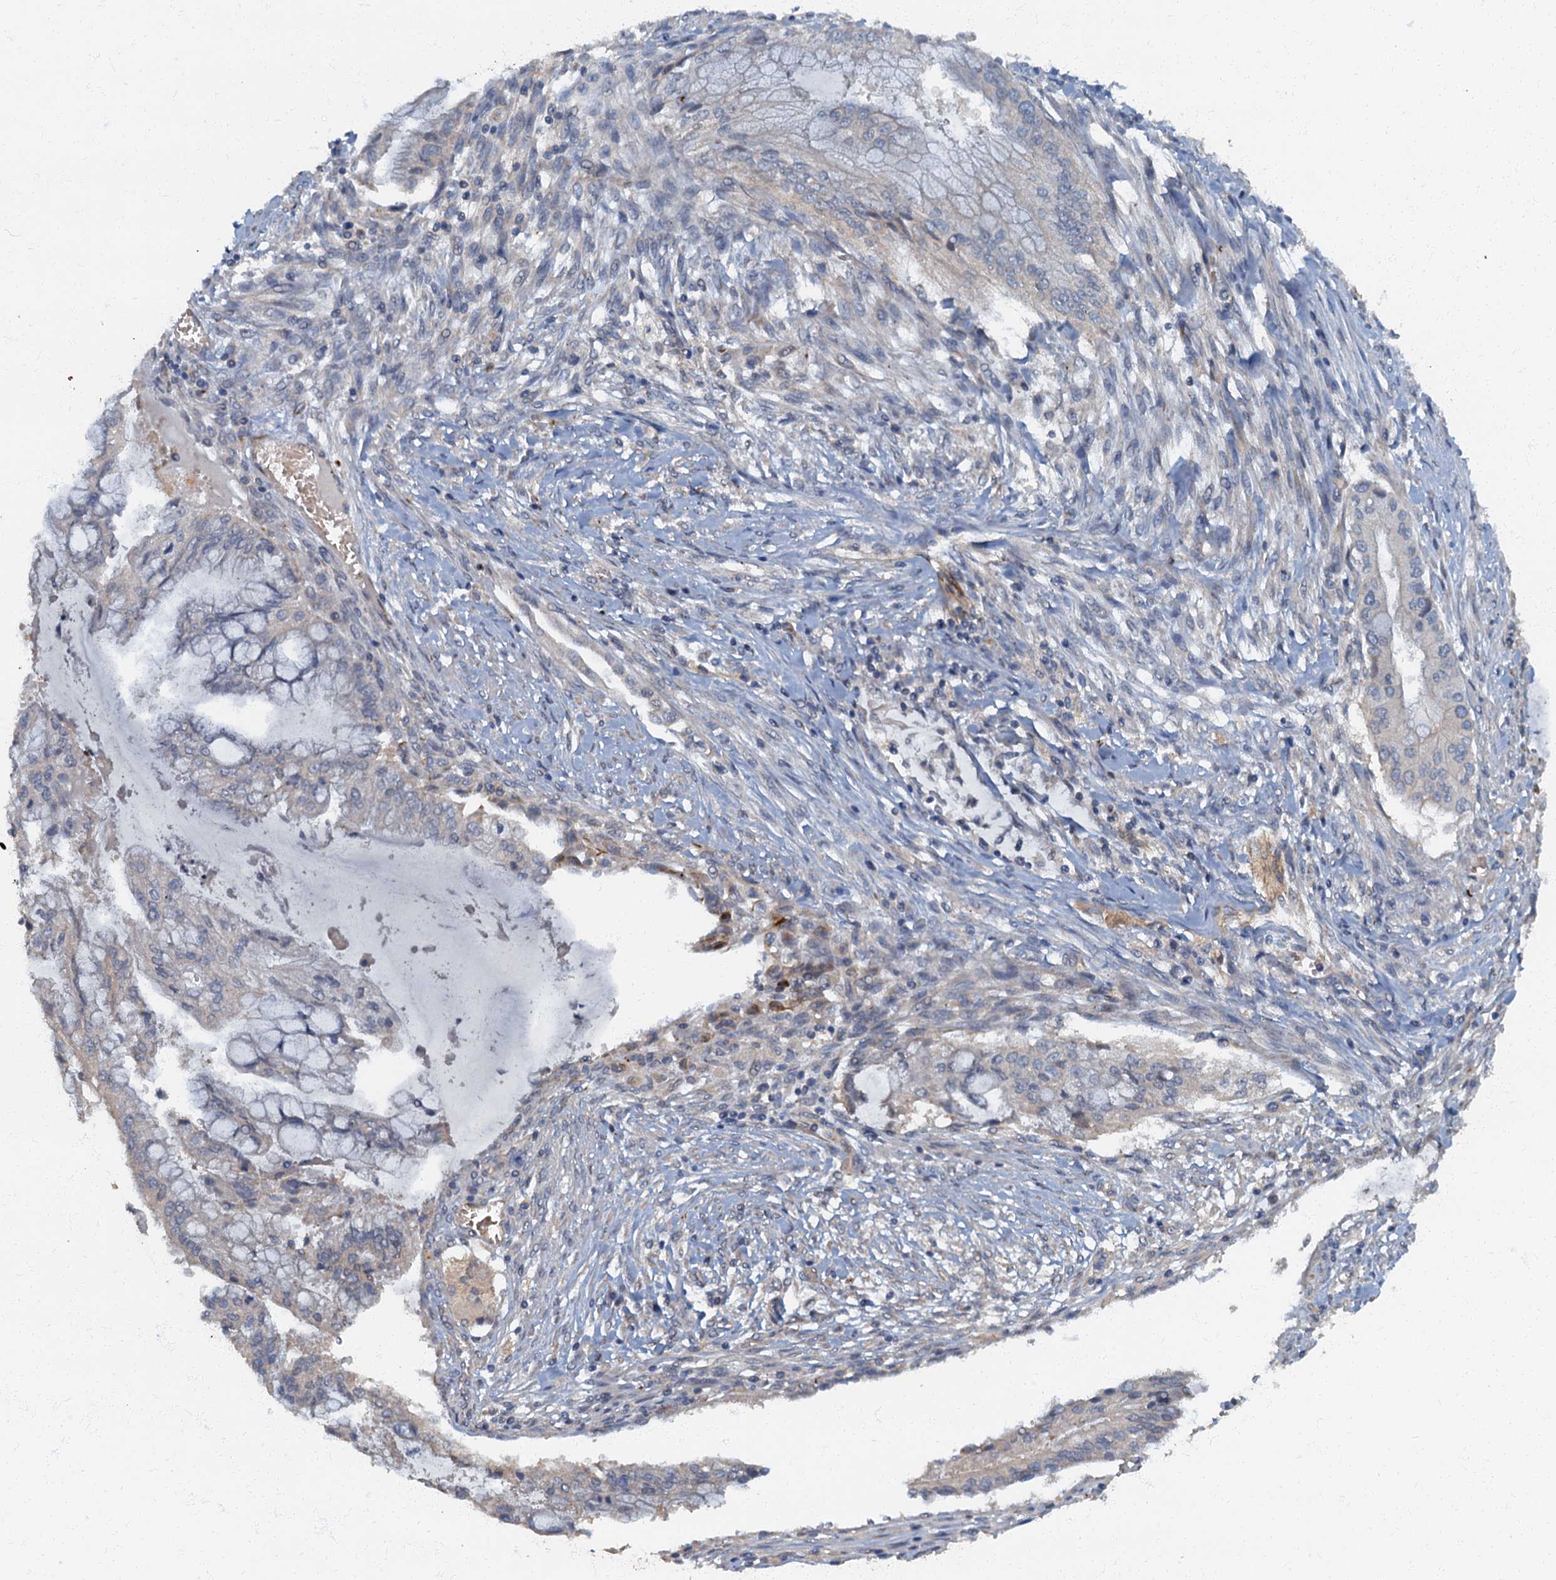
{"staining": {"intensity": "negative", "quantity": "none", "location": "none"}, "tissue": "pancreatic cancer", "cell_type": "Tumor cells", "image_type": "cancer", "snomed": [{"axis": "morphology", "description": "Adenocarcinoma, NOS"}, {"axis": "topography", "description": "Pancreas"}], "caption": "High magnification brightfield microscopy of pancreatic cancer stained with DAB (brown) and counterstained with hematoxylin (blue): tumor cells show no significant staining.", "gene": "ARL11", "patient": {"sex": "male", "age": 46}}